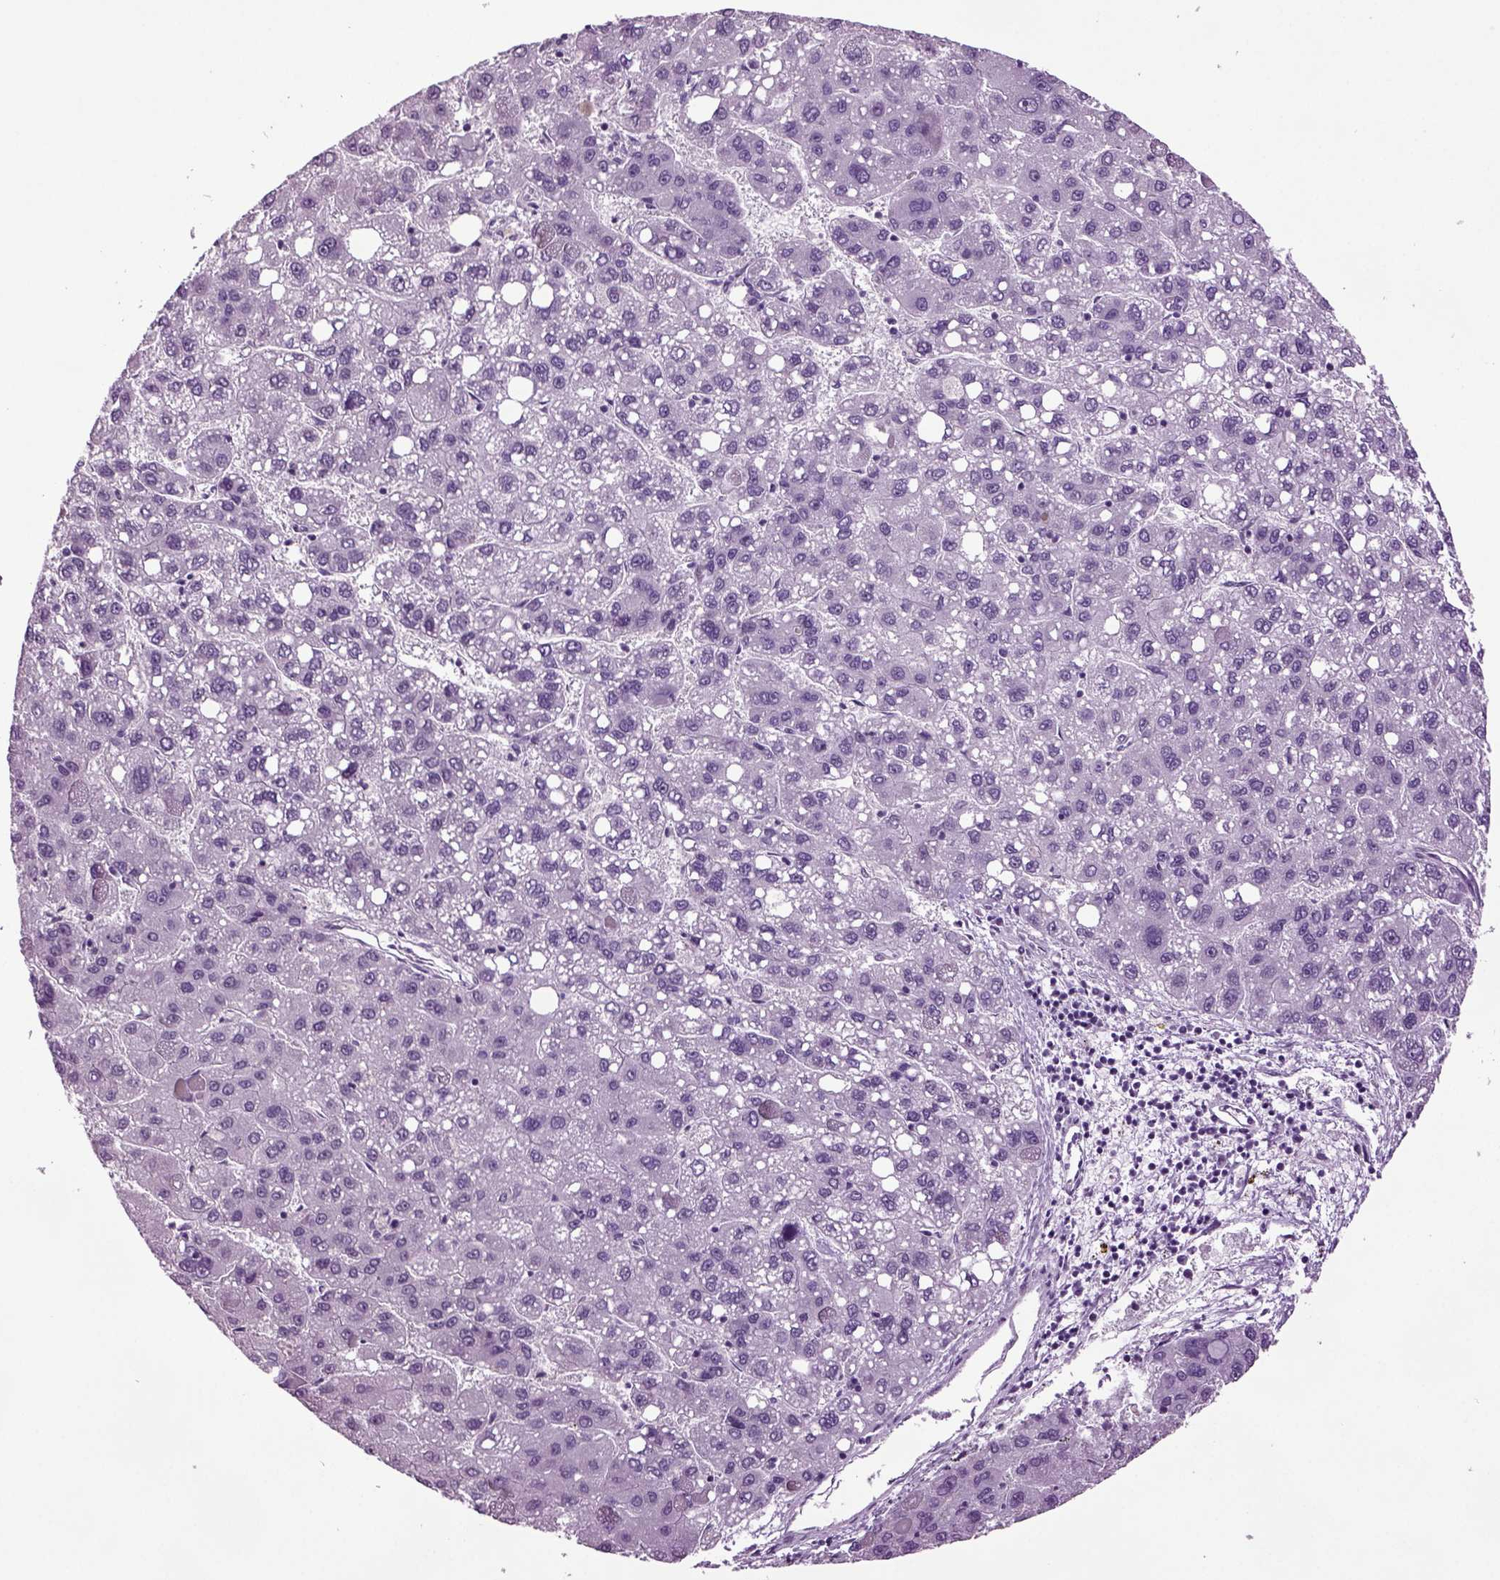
{"staining": {"intensity": "negative", "quantity": "none", "location": "none"}, "tissue": "liver cancer", "cell_type": "Tumor cells", "image_type": "cancer", "snomed": [{"axis": "morphology", "description": "Carcinoma, Hepatocellular, NOS"}, {"axis": "topography", "description": "Liver"}], "caption": "IHC histopathology image of neoplastic tissue: human liver cancer (hepatocellular carcinoma) stained with DAB (3,3'-diaminobenzidine) displays no significant protein expression in tumor cells.", "gene": "PLCH2", "patient": {"sex": "female", "age": 82}}